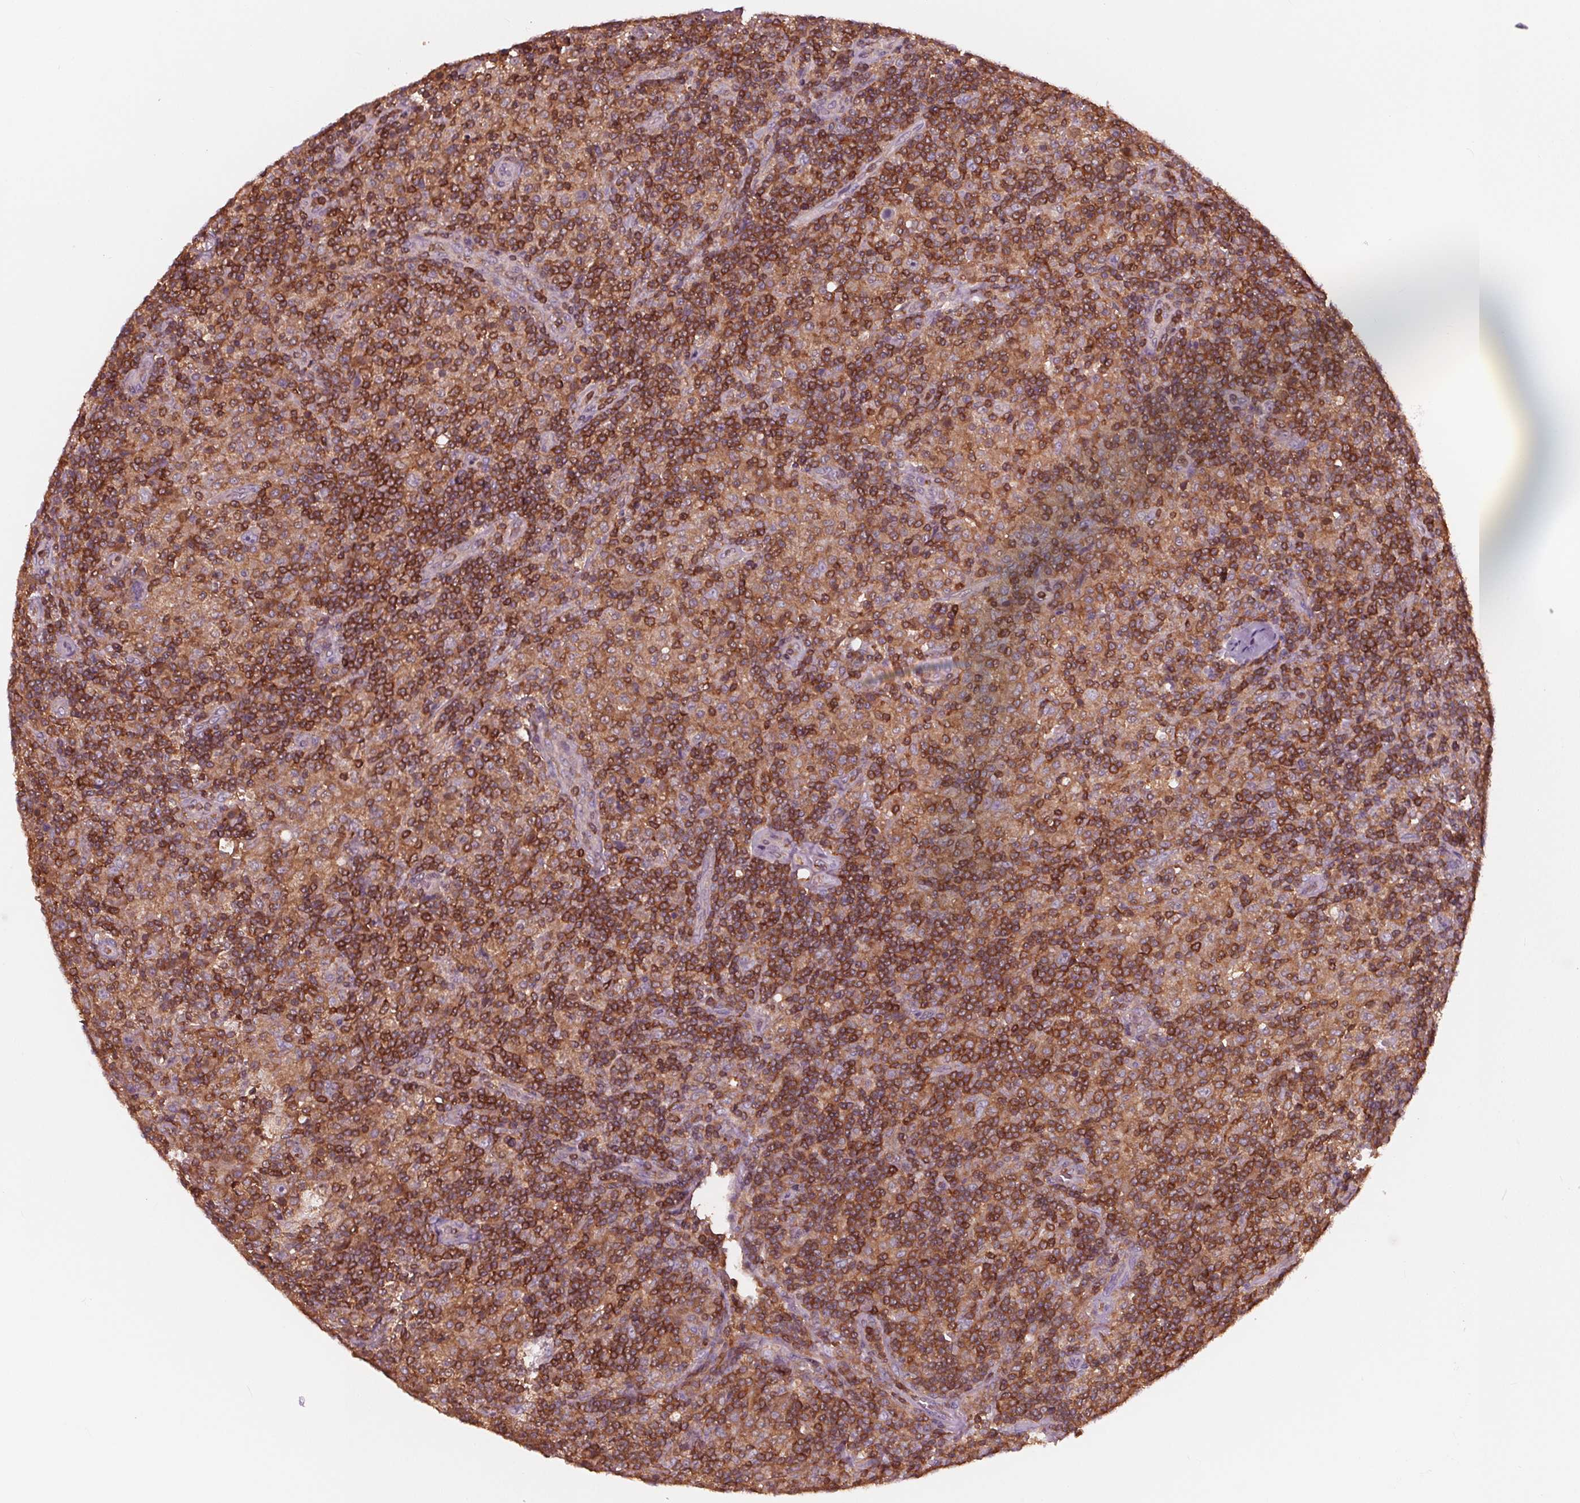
{"staining": {"intensity": "strong", "quantity": ">75%", "location": "cytoplasmic/membranous"}, "tissue": "lymphoma", "cell_type": "Tumor cells", "image_type": "cancer", "snomed": [{"axis": "morphology", "description": "Hodgkin's disease, NOS"}, {"axis": "topography", "description": "Lymph node"}], "caption": "Immunohistochemical staining of Hodgkin's disease reveals high levels of strong cytoplasmic/membranous positivity in about >75% of tumor cells.", "gene": "ARHGAP25", "patient": {"sex": "male", "age": 70}}